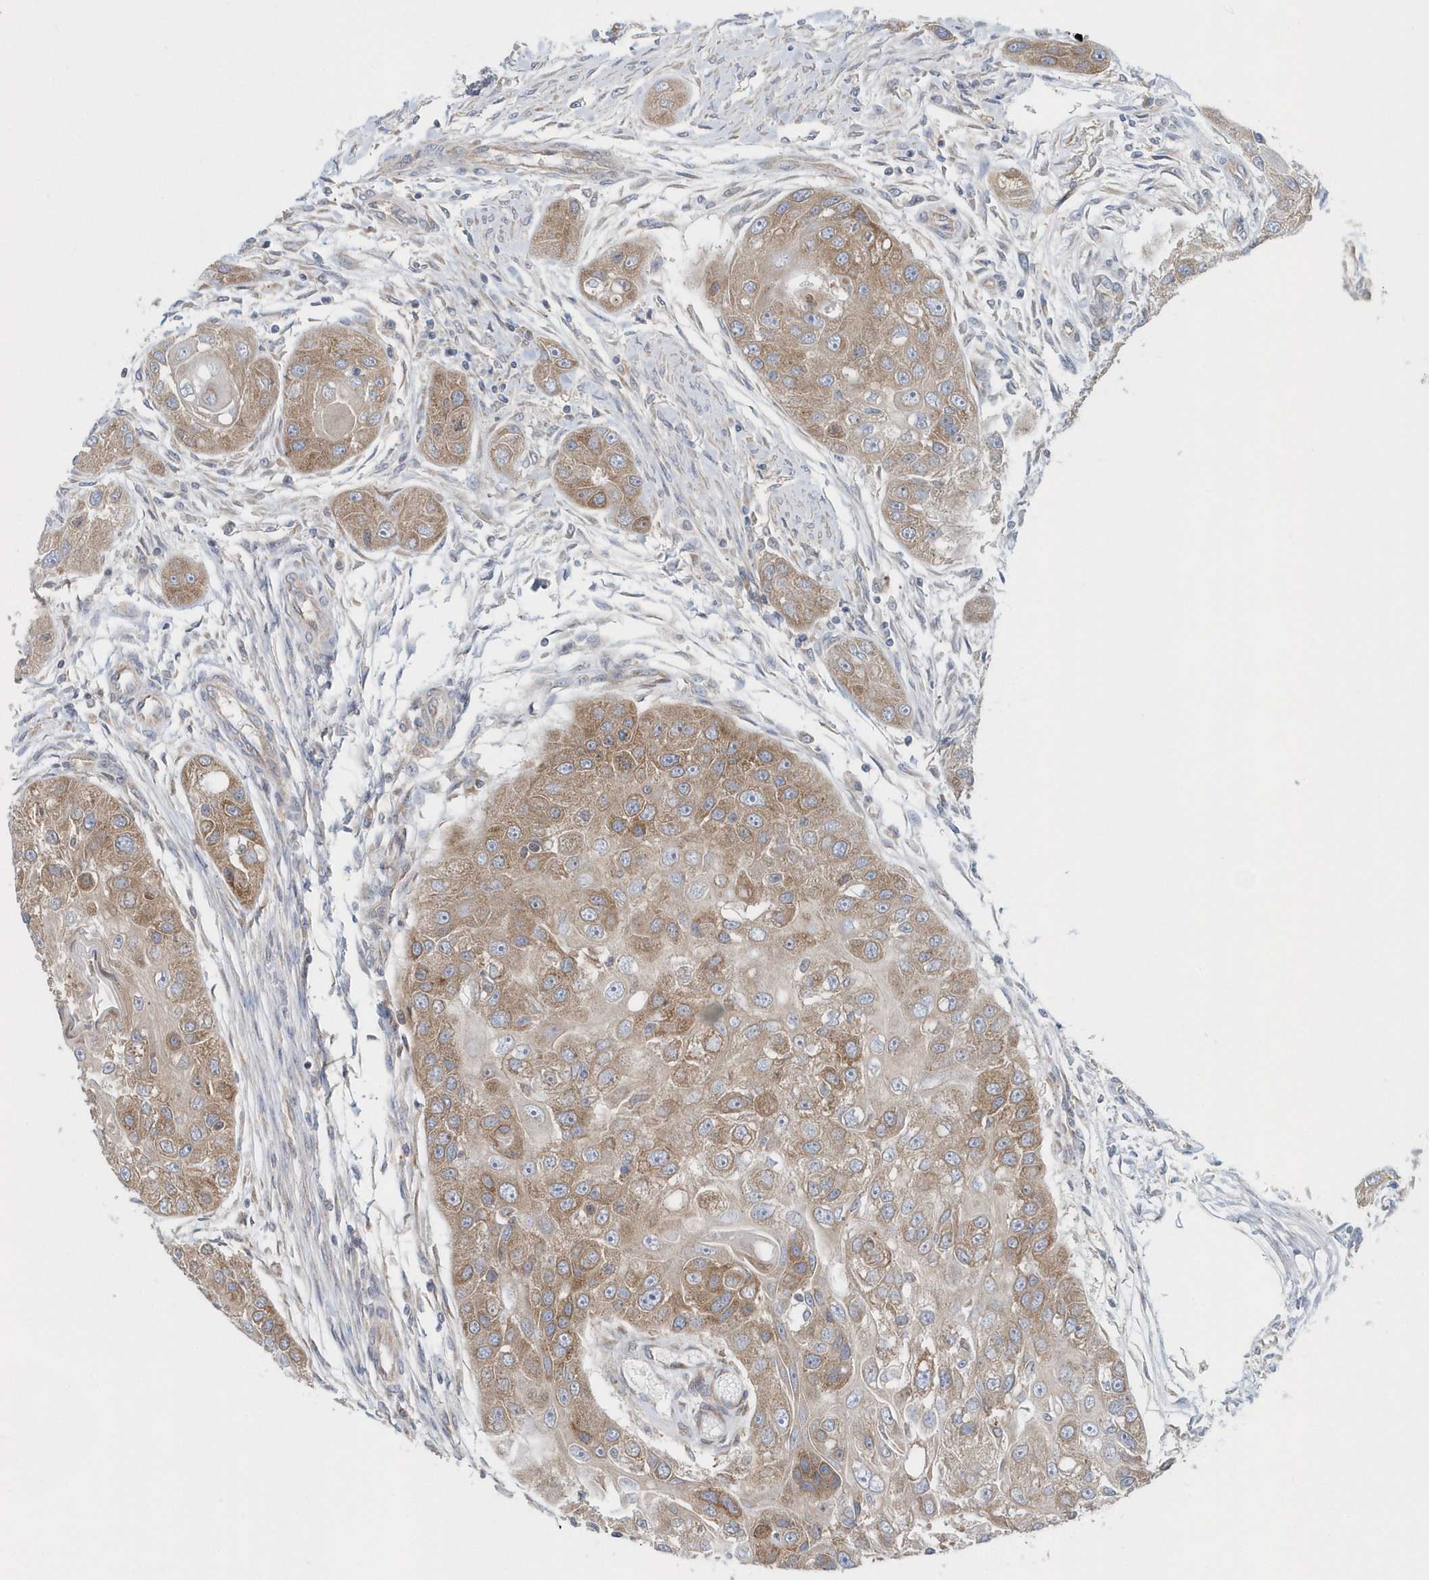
{"staining": {"intensity": "moderate", "quantity": ">75%", "location": "cytoplasmic/membranous"}, "tissue": "head and neck cancer", "cell_type": "Tumor cells", "image_type": "cancer", "snomed": [{"axis": "morphology", "description": "Normal tissue, NOS"}, {"axis": "morphology", "description": "Squamous cell carcinoma, NOS"}, {"axis": "topography", "description": "Skeletal muscle"}, {"axis": "topography", "description": "Head-Neck"}], "caption": "Human head and neck cancer stained with a protein marker displays moderate staining in tumor cells.", "gene": "EIF3C", "patient": {"sex": "male", "age": 51}}